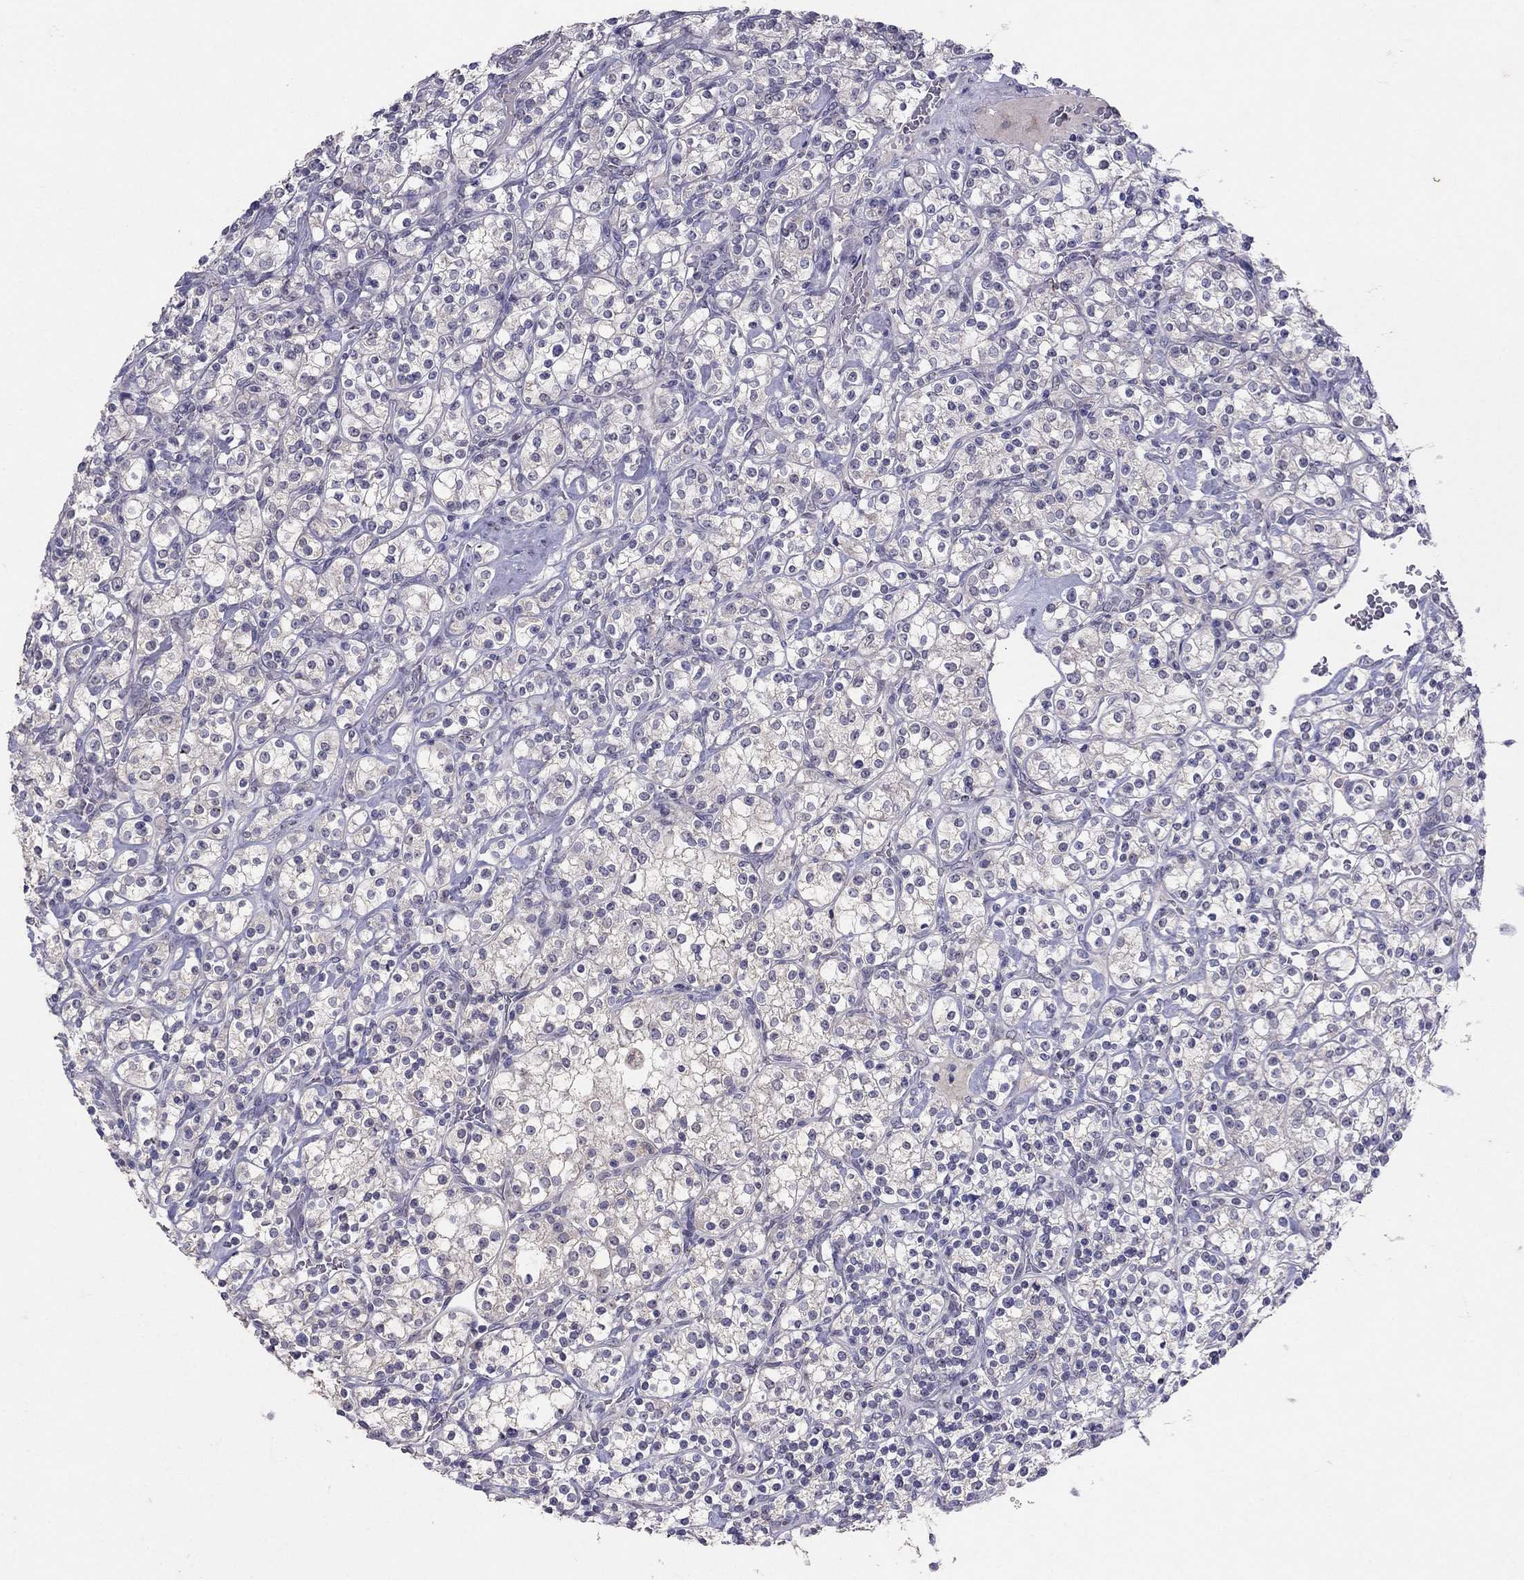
{"staining": {"intensity": "negative", "quantity": "none", "location": "none"}, "tissue": "renal cancer", "cell_type": "Tumor cells", "image_type": "cancer", "snomed": [{"axis": "morphology", "description": "Adenocarcinoma, NOS"}, {"axis": "topography", "description": "Kidney"}], "caption": "This is a histopathology image of IHC staining of renal adenocarcinoma, which shows no positivity in tumor cells.", "gene": "FST", "patient": {"sex": "male", "age": 77}}